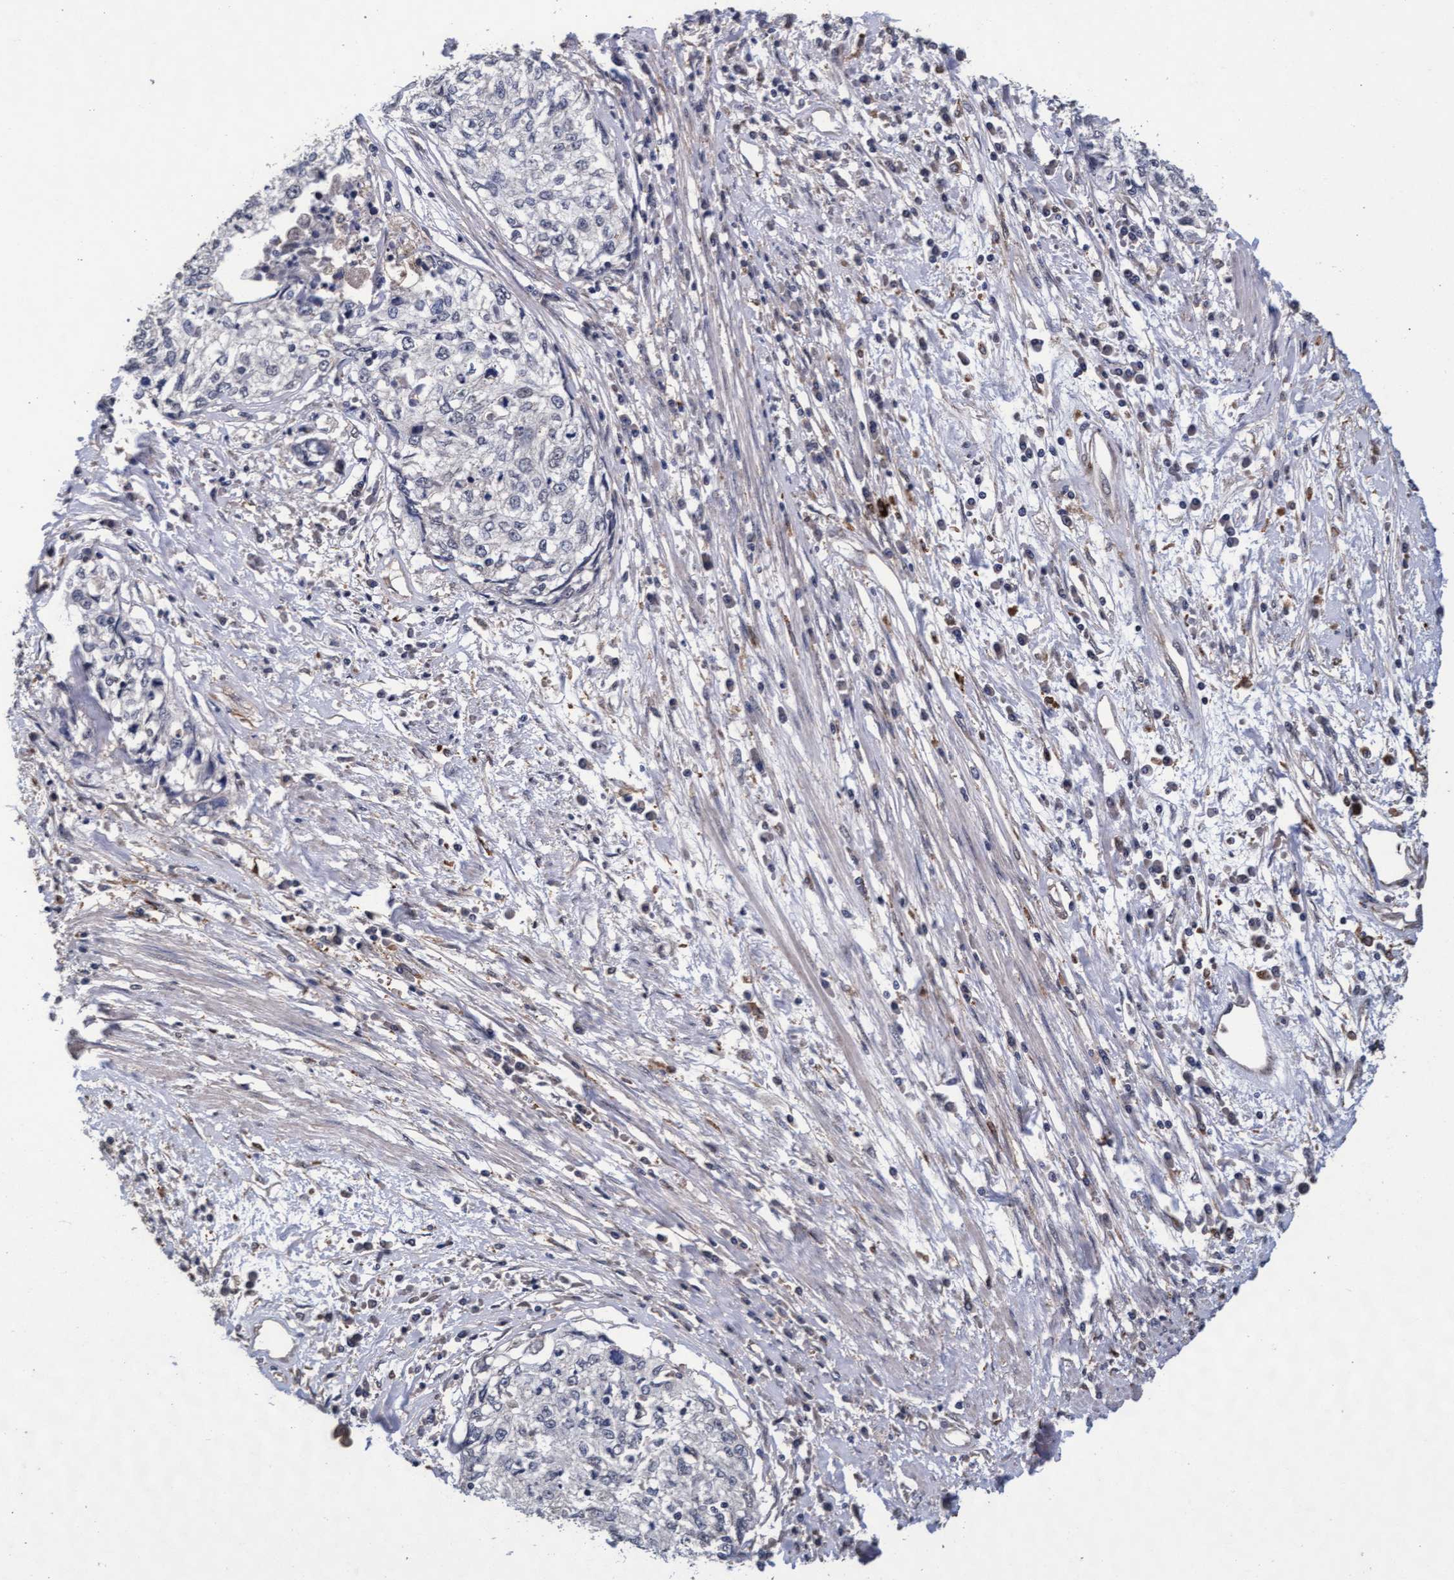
{"staining": {"intensity": "negative", "quantity": "none", "location": "none"}, "tissue": "cervical cancer", "cell_type": "Tumor cells", "image_type": "cancer", "snomed": [{"axis": "morphology", "description": "Squamous cell carcinoma, NOS"}, {"axis": "topography", "description": "Cervix"}], "caption": "Protein analysis of squamous cell carcinoma (cervical) exhibits no significant staining in tumor cells.", "gene": "CPQ", "patient": {"sex": "female", "age": 57}}